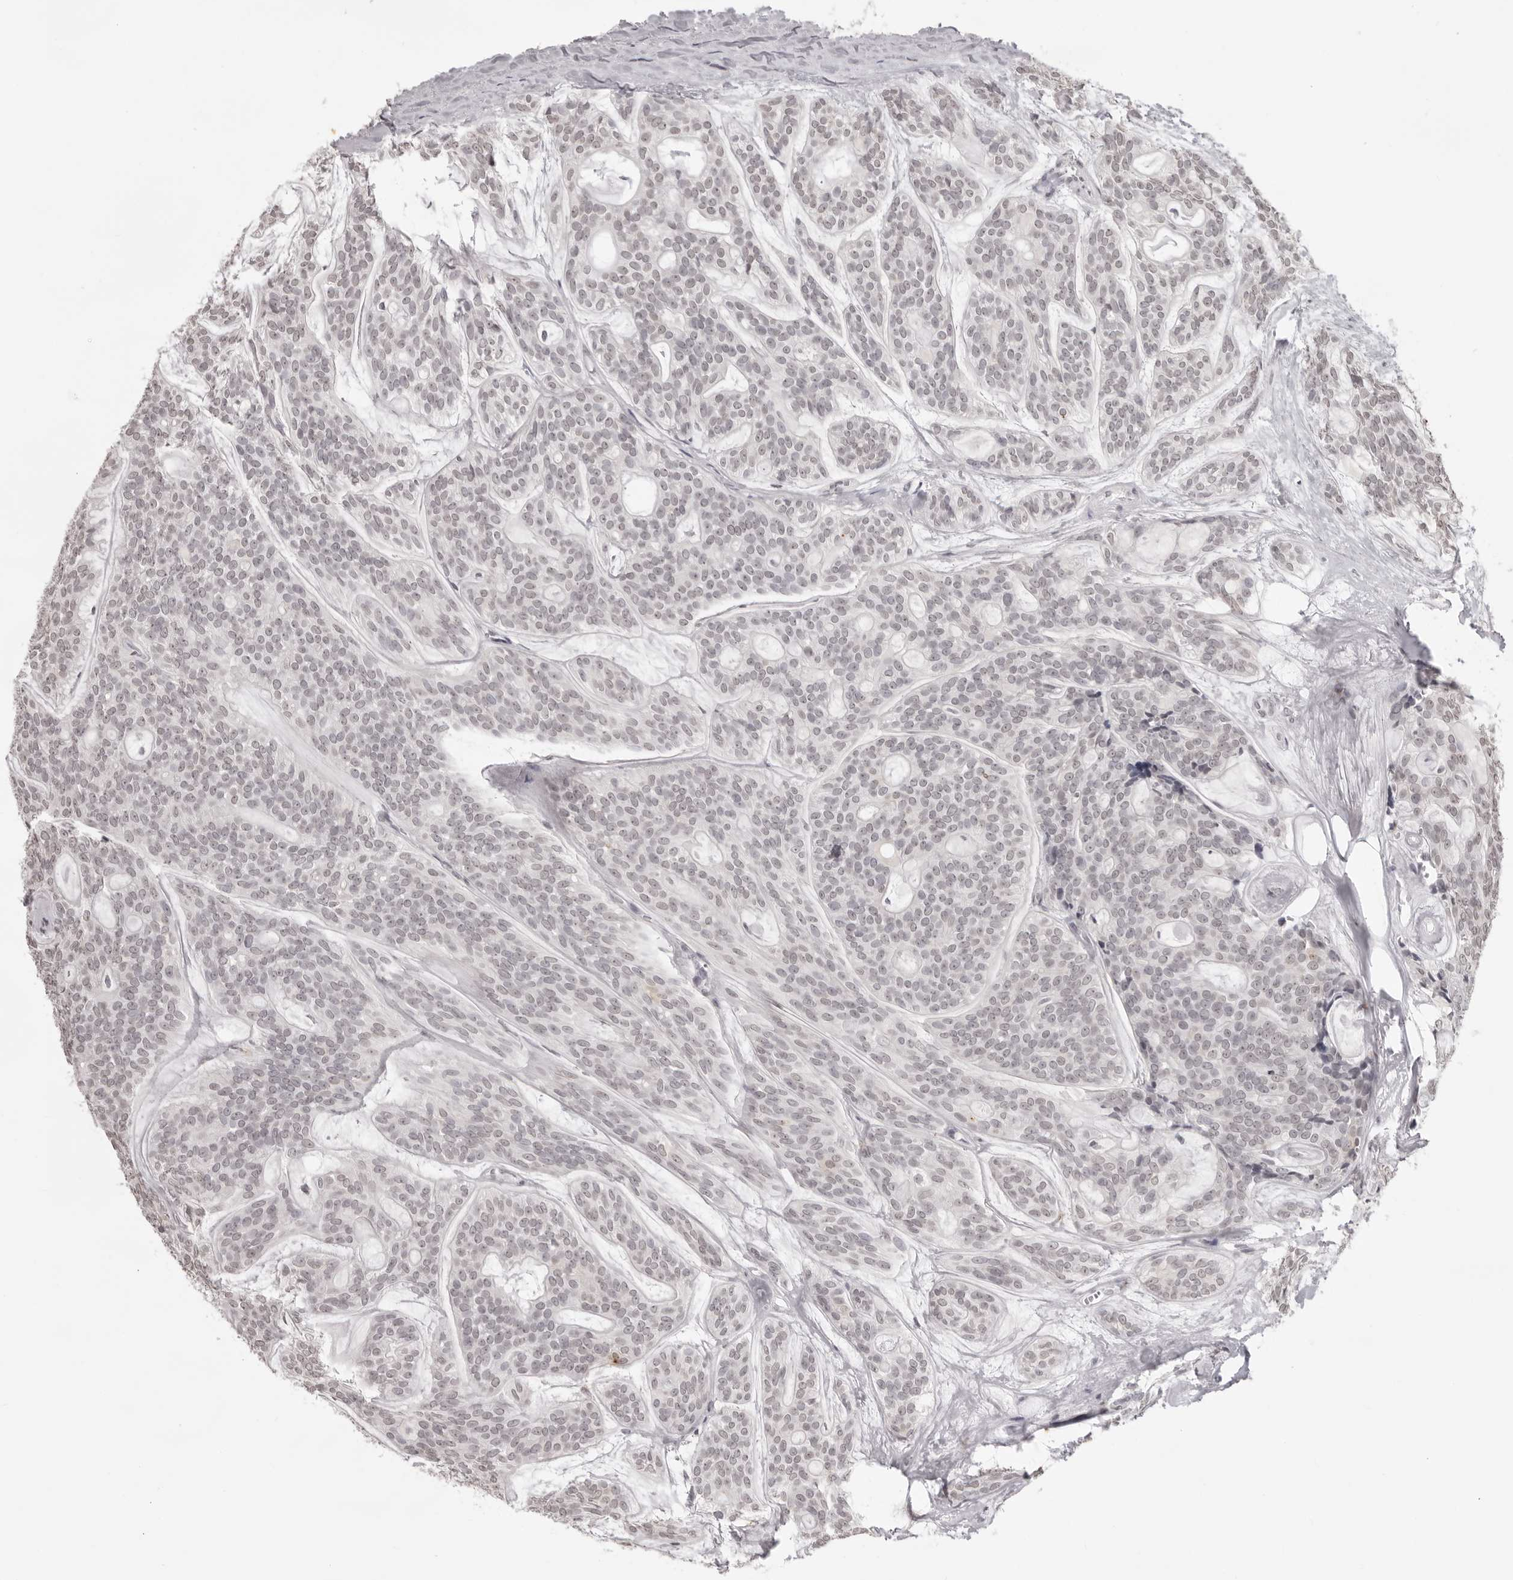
{"staining": {"intensity": "negative", "quantity": "none", "location": "none"}, "tissue": "head and neck cancer", "cell_type": "Tumor cells", "image_type": "cancer", "snomed": [{"axis": "morphology", "description": "Adenocarcinoma, NOS"}, {"axis": "topography", "description": "Head-Neck"}], "caption": "This is an IHC histopathology image of human head and neck adenocarcinoma. There is no positivity in tumor cells.", "gene": "NTM", "patient": {"sex": "male", "age": 66}}